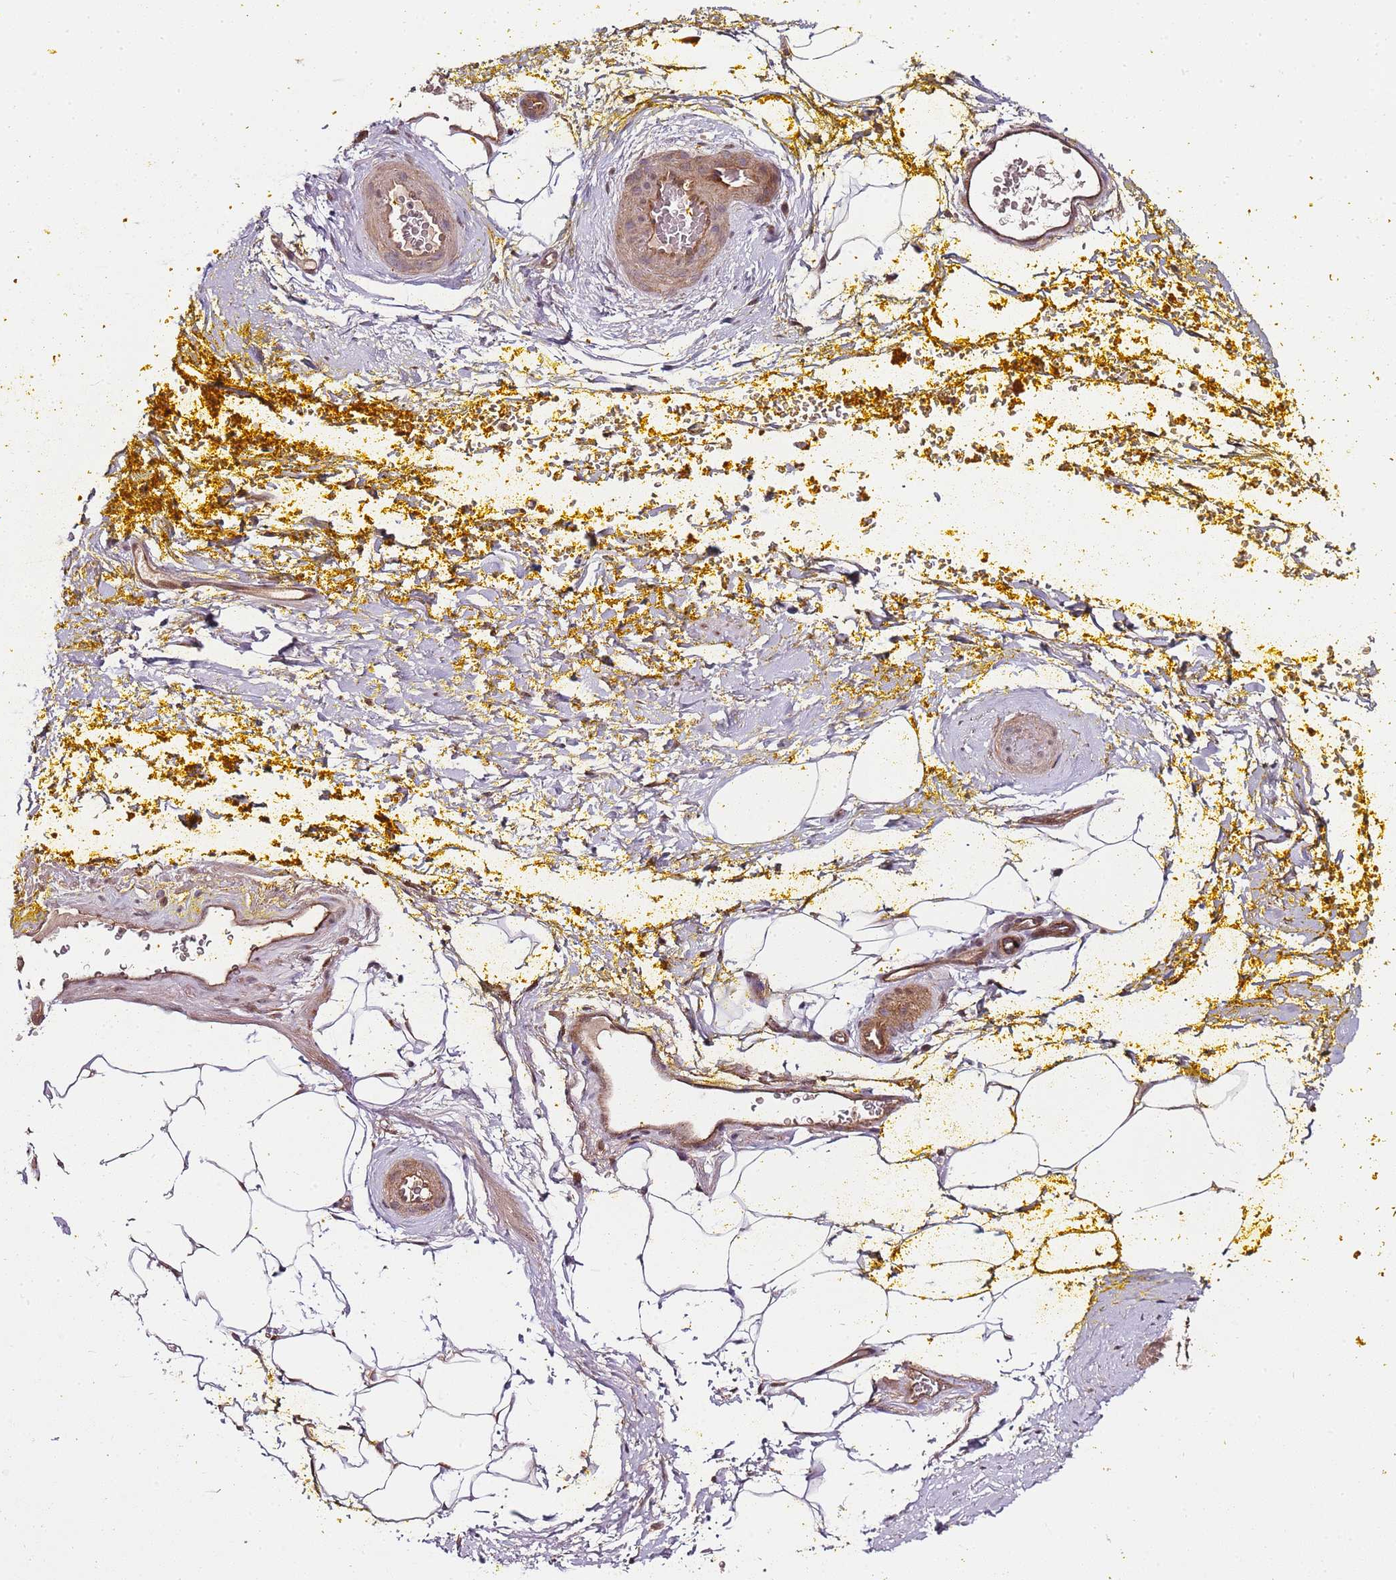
{"staining": {"intensity": "moderate", "quantity": ">75%", "location": "nuclear"}, "tissue": "adipose tissue", "cell_type": "Adipocytes", "image_type": "normal", "snomed": [{"axis": "morphology", "description": "Normal tissue, NOS"}, {"axis": "morphology", "description": "Adenocarcinoma, Low grade"}, {"axis": "topography", "description": "Prostate"}, {"axis": "topography", "description": "Peripheral nerve tissue"}], "caption": "Adipose tissue stained with DAB immunohistochemistry reveals medium levels of moderate nuclear positivity in approximately >75% of adipocytes.", "gene": "EDC3", "patient": {"sex": "male", "age": 63}}